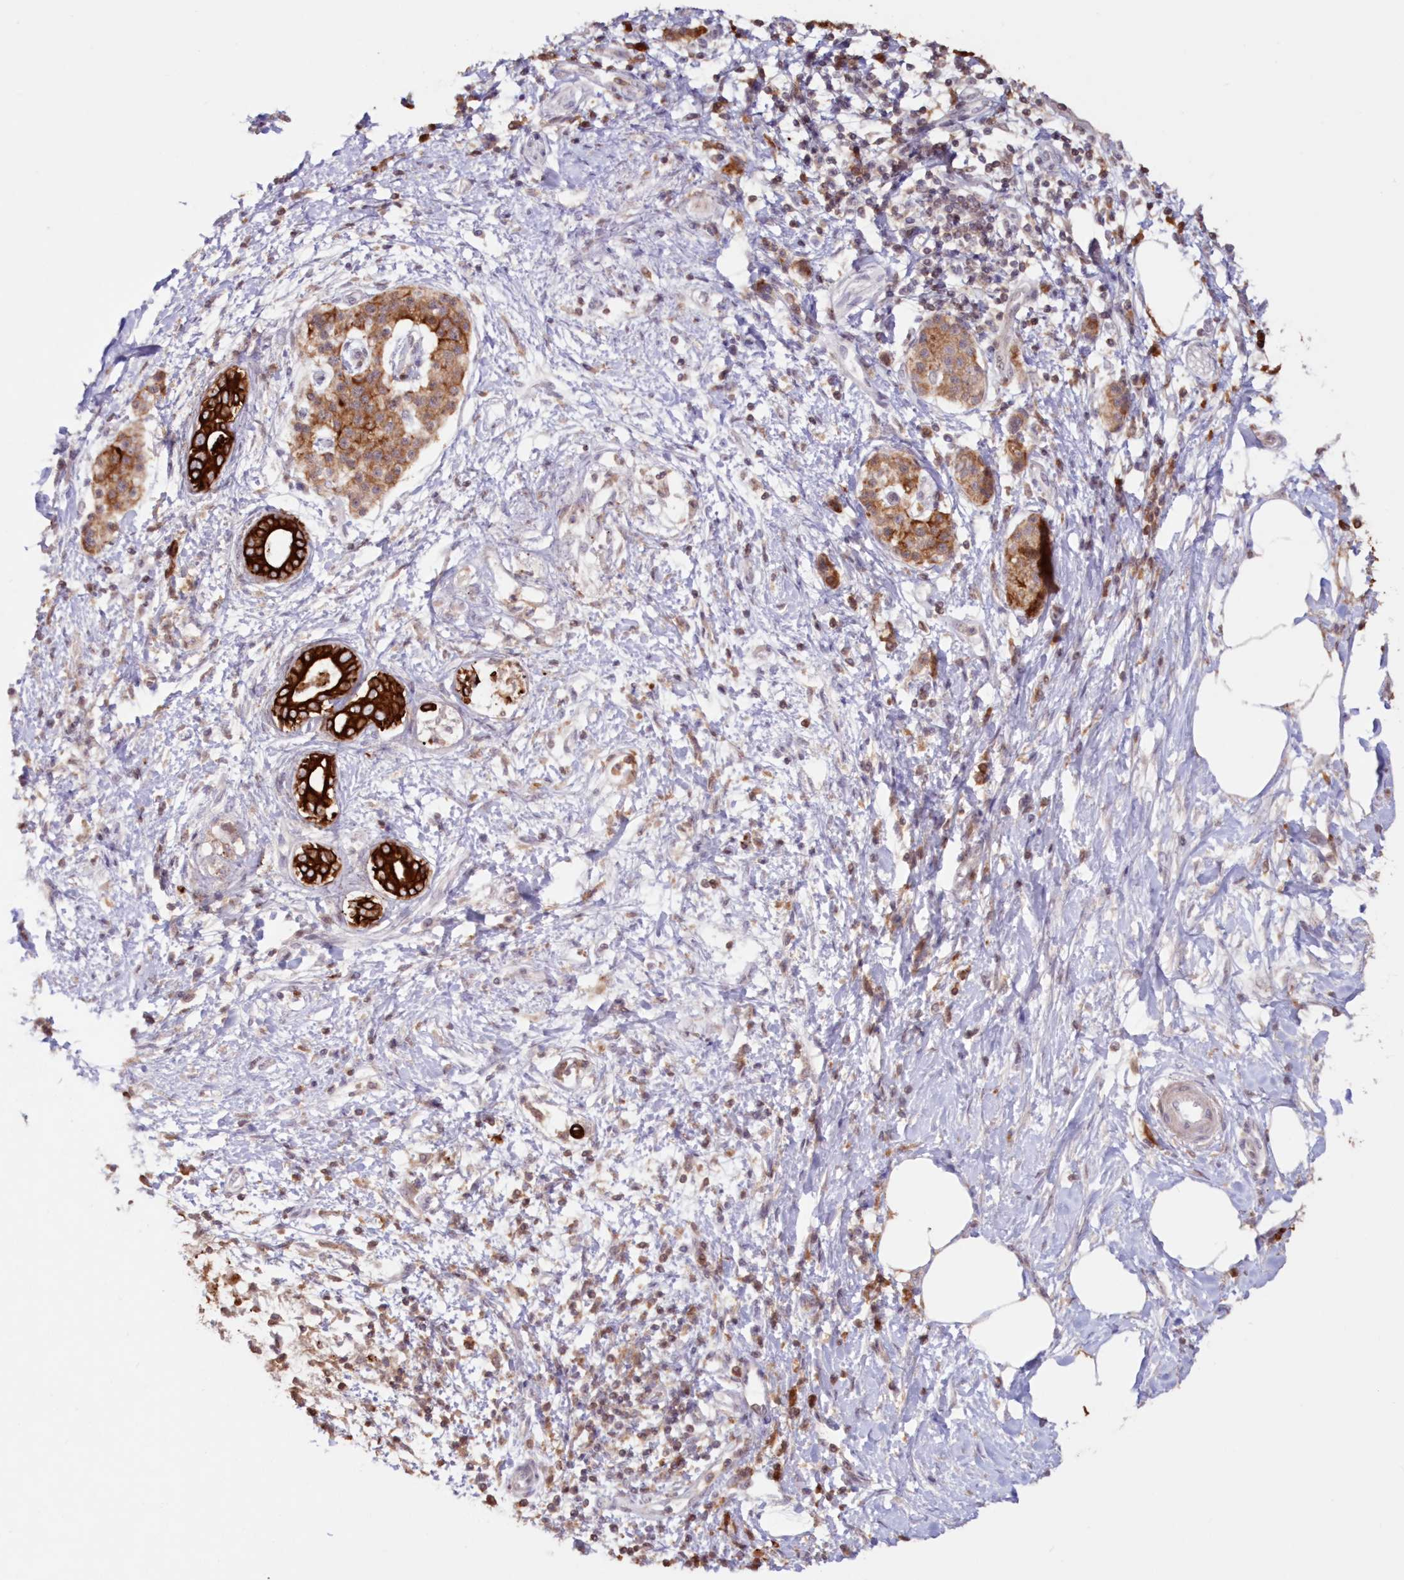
{"staining": {"intensity": "strong", "quantity": ">75%", "location": "cytoplasmic/membranous"}, "tissue": "pancreatic cancer", "cell_type": "Tumor cells", "image_type": "cancer", "snomed": [{"axis": "morphology", "description": "Adenocarcinoma, NOS"}, {"axis": "topography", "description": "Pancreas"}], "caption": "Human adenocarcinoma (pancreatic) stained with a protein marker reveals strong staining in tumor cells.", "gene": "SNED1", "patient": {"sex": "male", "age": 58}}